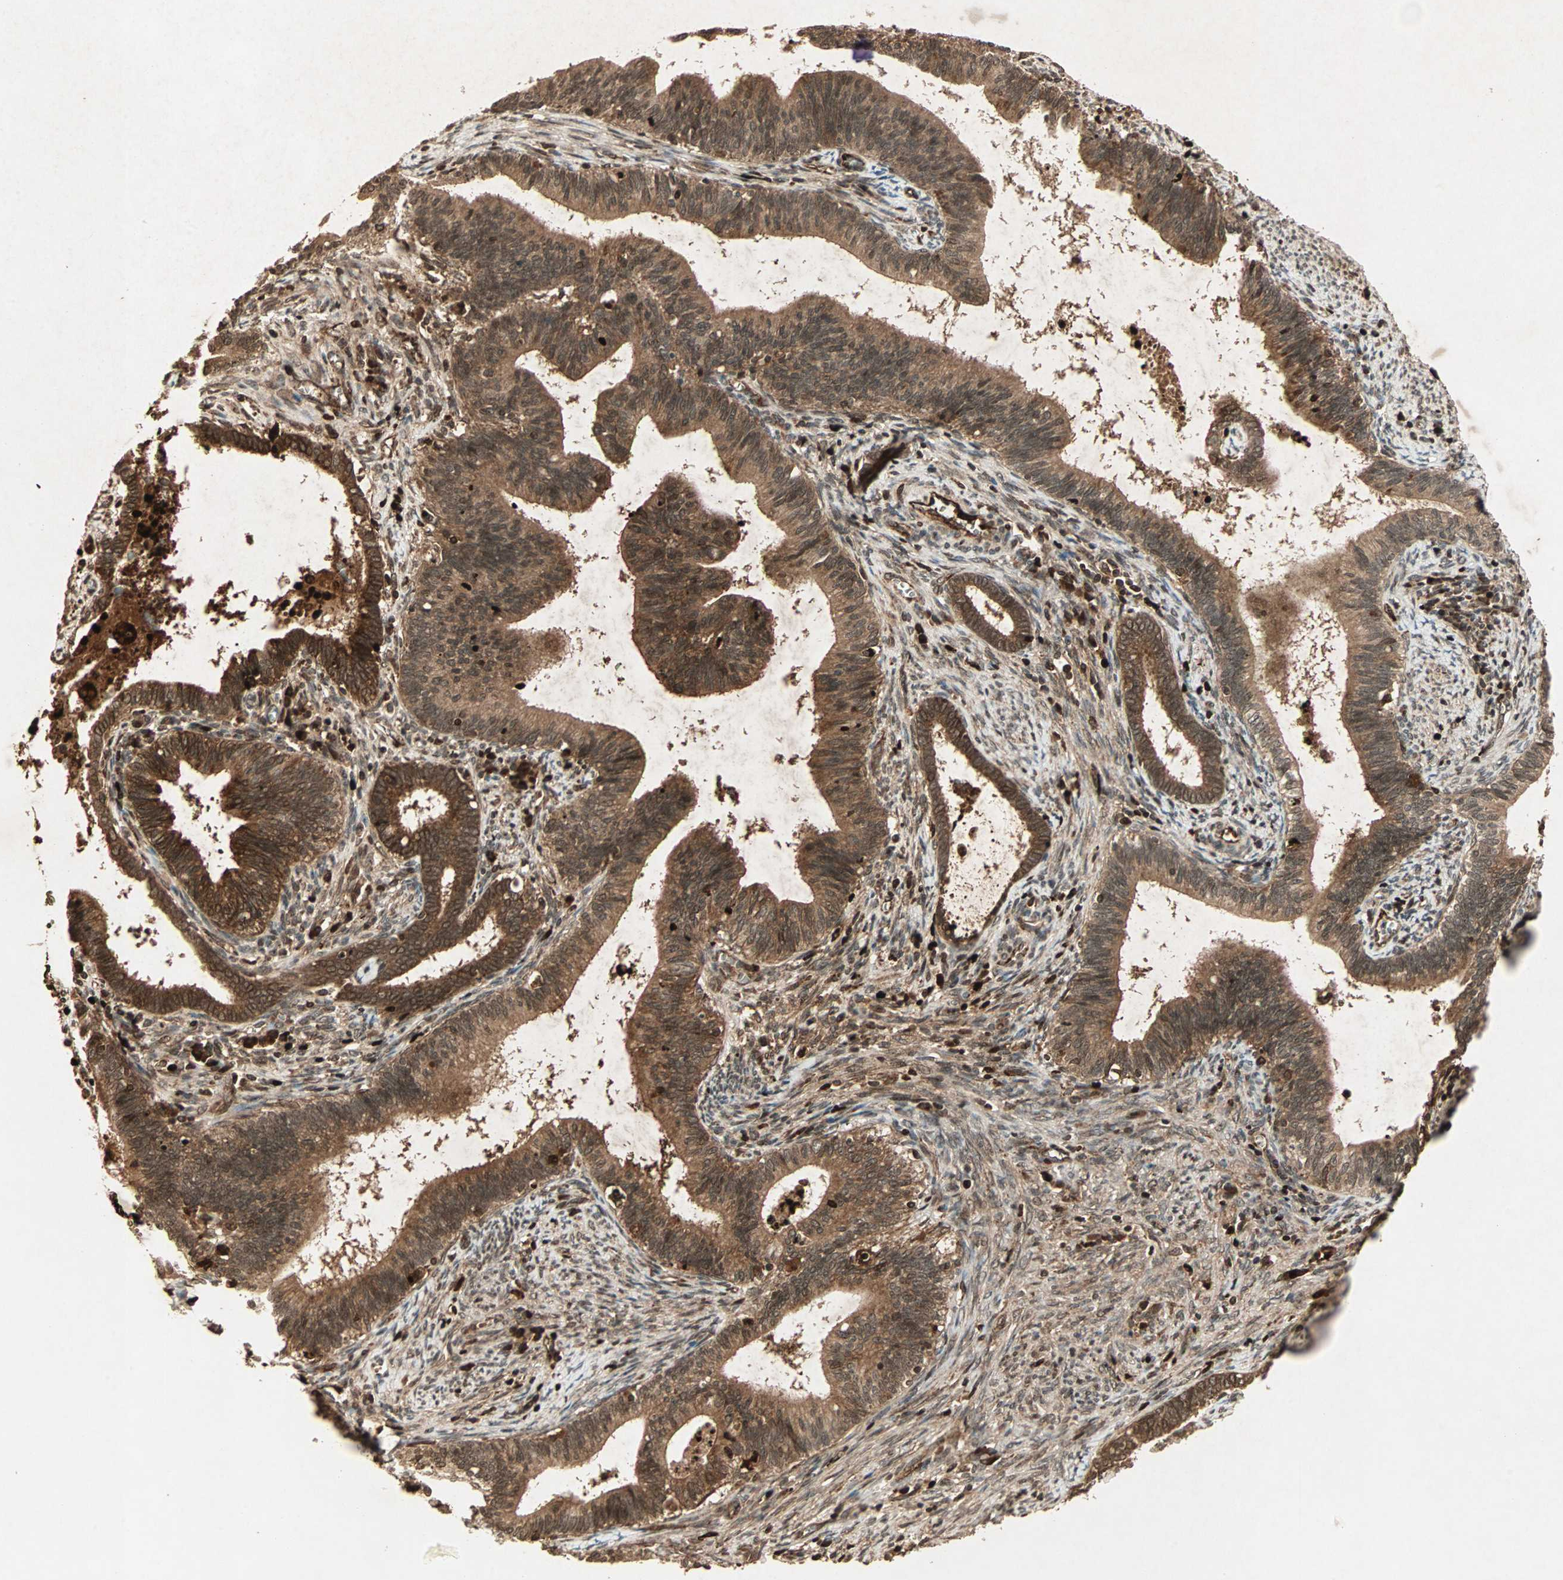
{"staining": {"intensity": "strong", "quantity": ">75%", "location": "cytoplasmic/membranous"}, "tissue": "cervical cancer", "cell_type": "Tumor cells", "image_type": "cancer", "snomed": [{"axis": "morphology", "description": "Adenocarcinoma, NOS"}, {"axis": "topography", "description": "Cervix"}], "caption": "Immunohistochemistry (IHC) image of neoplastic tissue: cervical cancer (adenocarcinoma) stained using IHC shows high levels of strong protein expression localized specifically in the cytoplasmic/membranous of tumor cells, appearing as a cytoplasmic/membranous brown color.", "gene": "RFFL", "patient": {"sex": "female", "age": 44}}